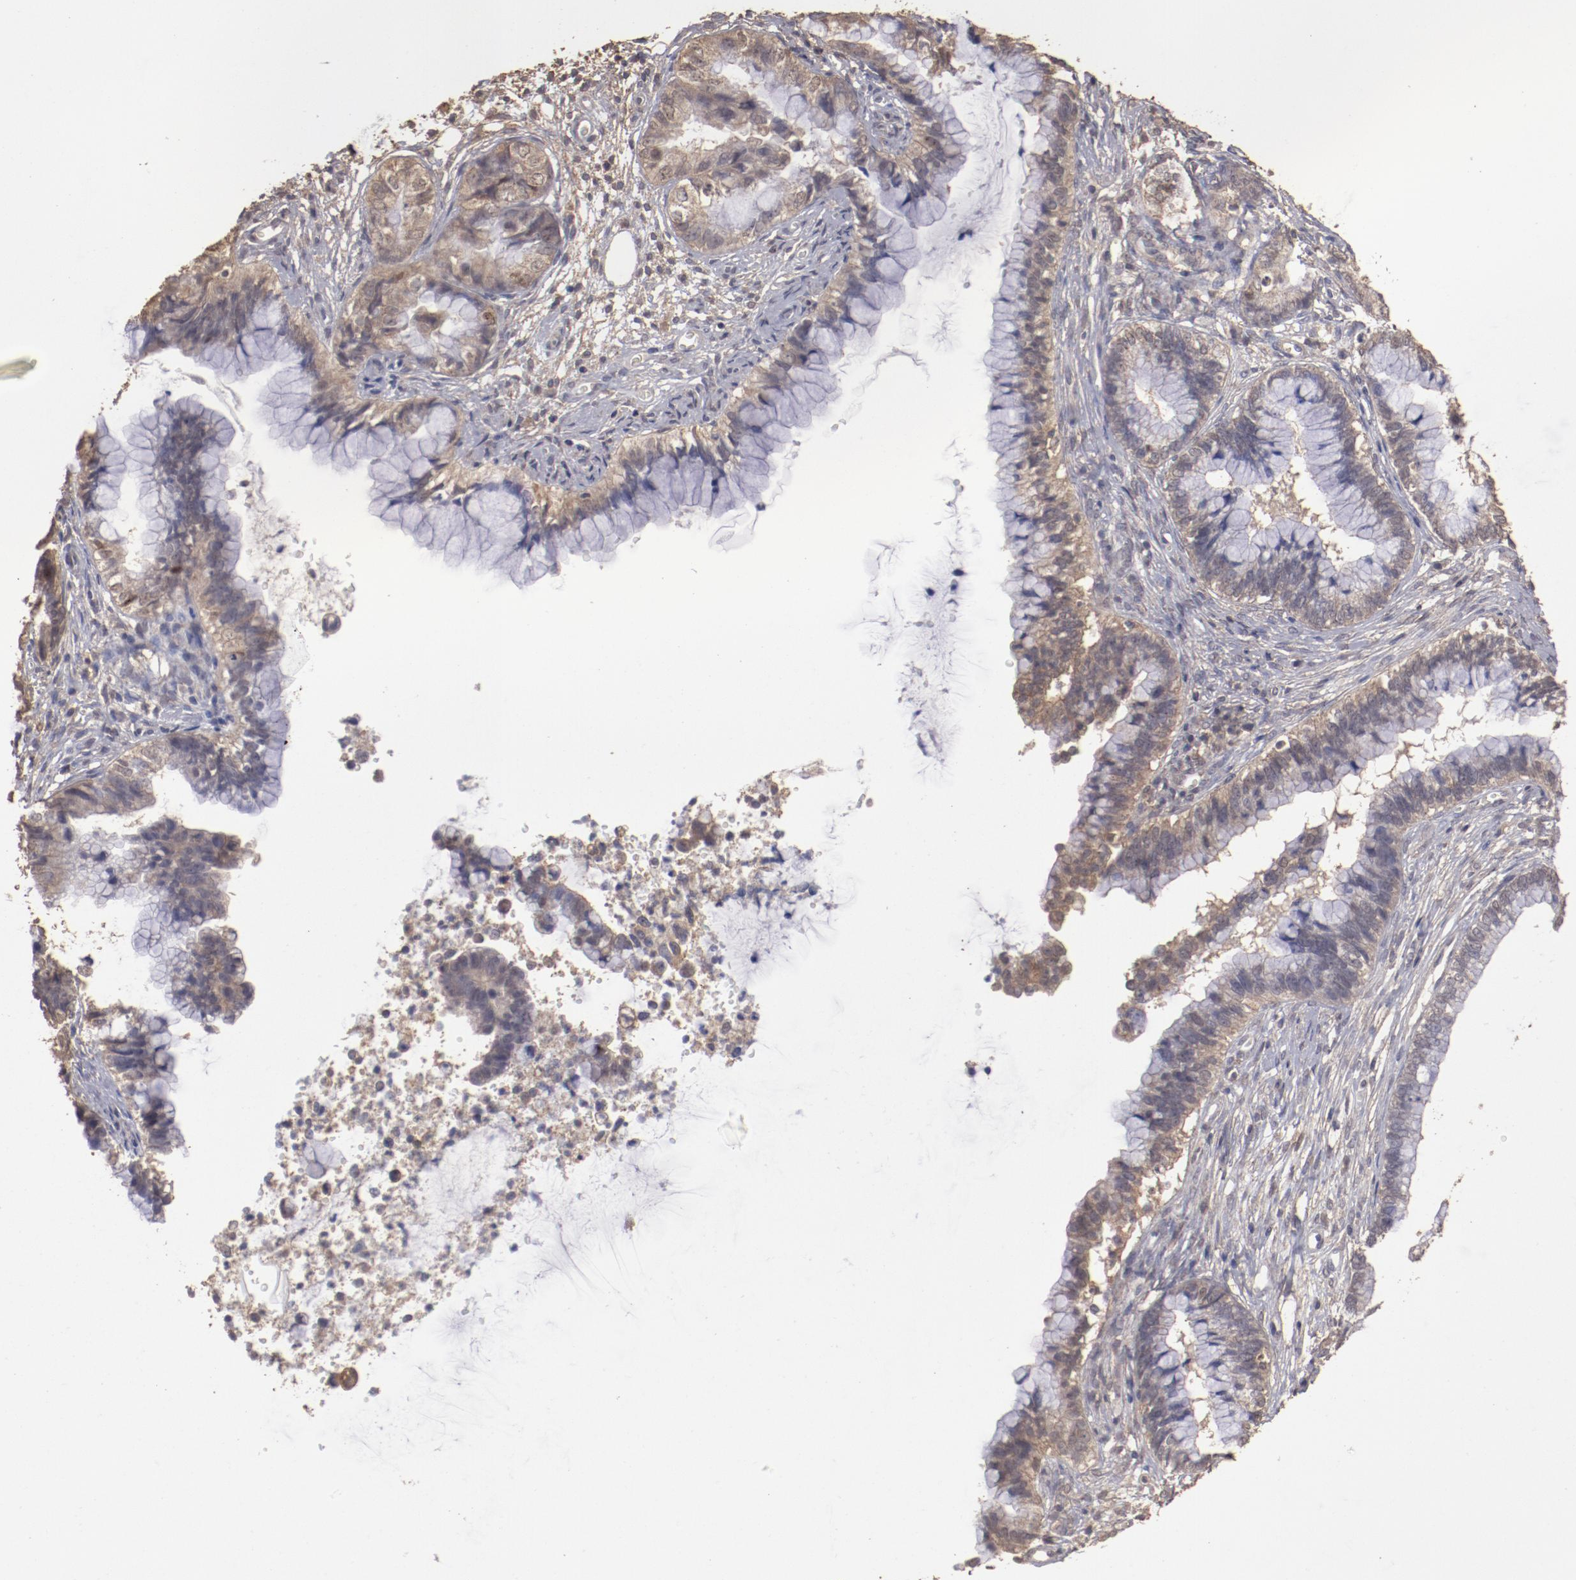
{"staining": {"intensity": "weak", "quantity": ">75%", "location": "cytoplasmic/membranous"}, "tissue": "cervical cancer", "cell_type": "Tumor cells", "image_type": "cancer", "snomed": [{"axis": "morphology", "description": "Adenocarcinoma, NOS"}, {"axis": "topography", "description": "Cervix"}], "caption": "Immunohistochemistry staining of adenocarcinoma (cervical), which shows low levels of weak cytoplasmic/membranous expression in approximately >75% of tumor cells indicating weak cytoplasmic/membranous protein positivity. The staining was performed using DAB (brown) for protein detection and nuclei were counterstained in hematoxylin (blue).", "gene": "FAT1", "patient": {"sex": "female", "age": 44}}